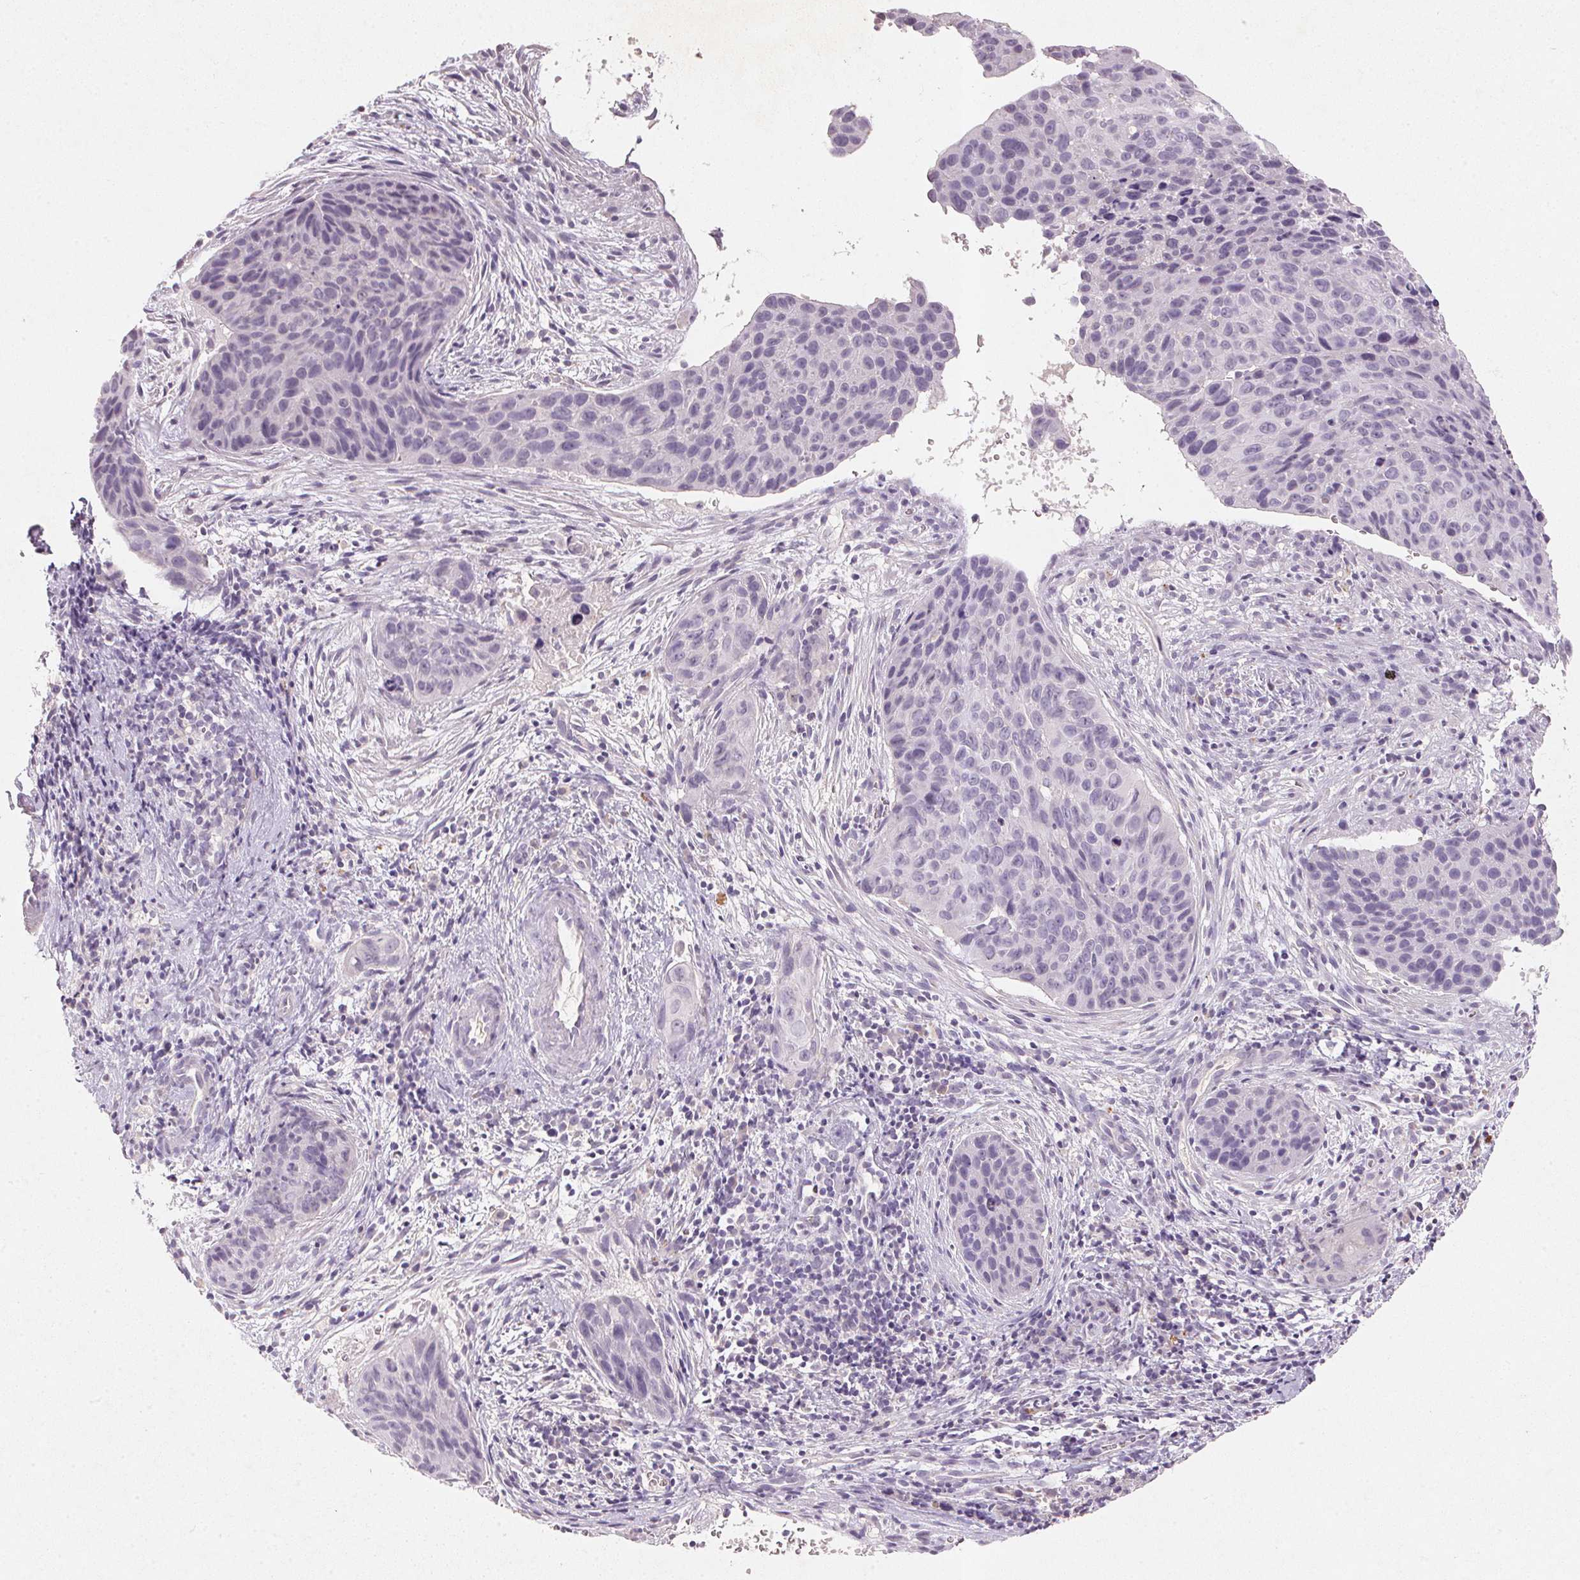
{"staining": {"intensity": "negative", "quantity": "none", "location": "none"}, "tissue": "cervical cancer", "cell_type": "Tumor cells", "image_type": "cancer", "snomed": [{"axis": "morphology", "description": "Squamous cell carcinoma, NOS"}, {"axis": "topography", "description": "Cervix"}], "caption": "High power microscopy micrograph of an IHC micrograph of cervical squamous cell carcinoma, revealing no significant expression in tumor cells.", "gene": "CXCL5", "patient": {"sex": "female", "age": 35}}